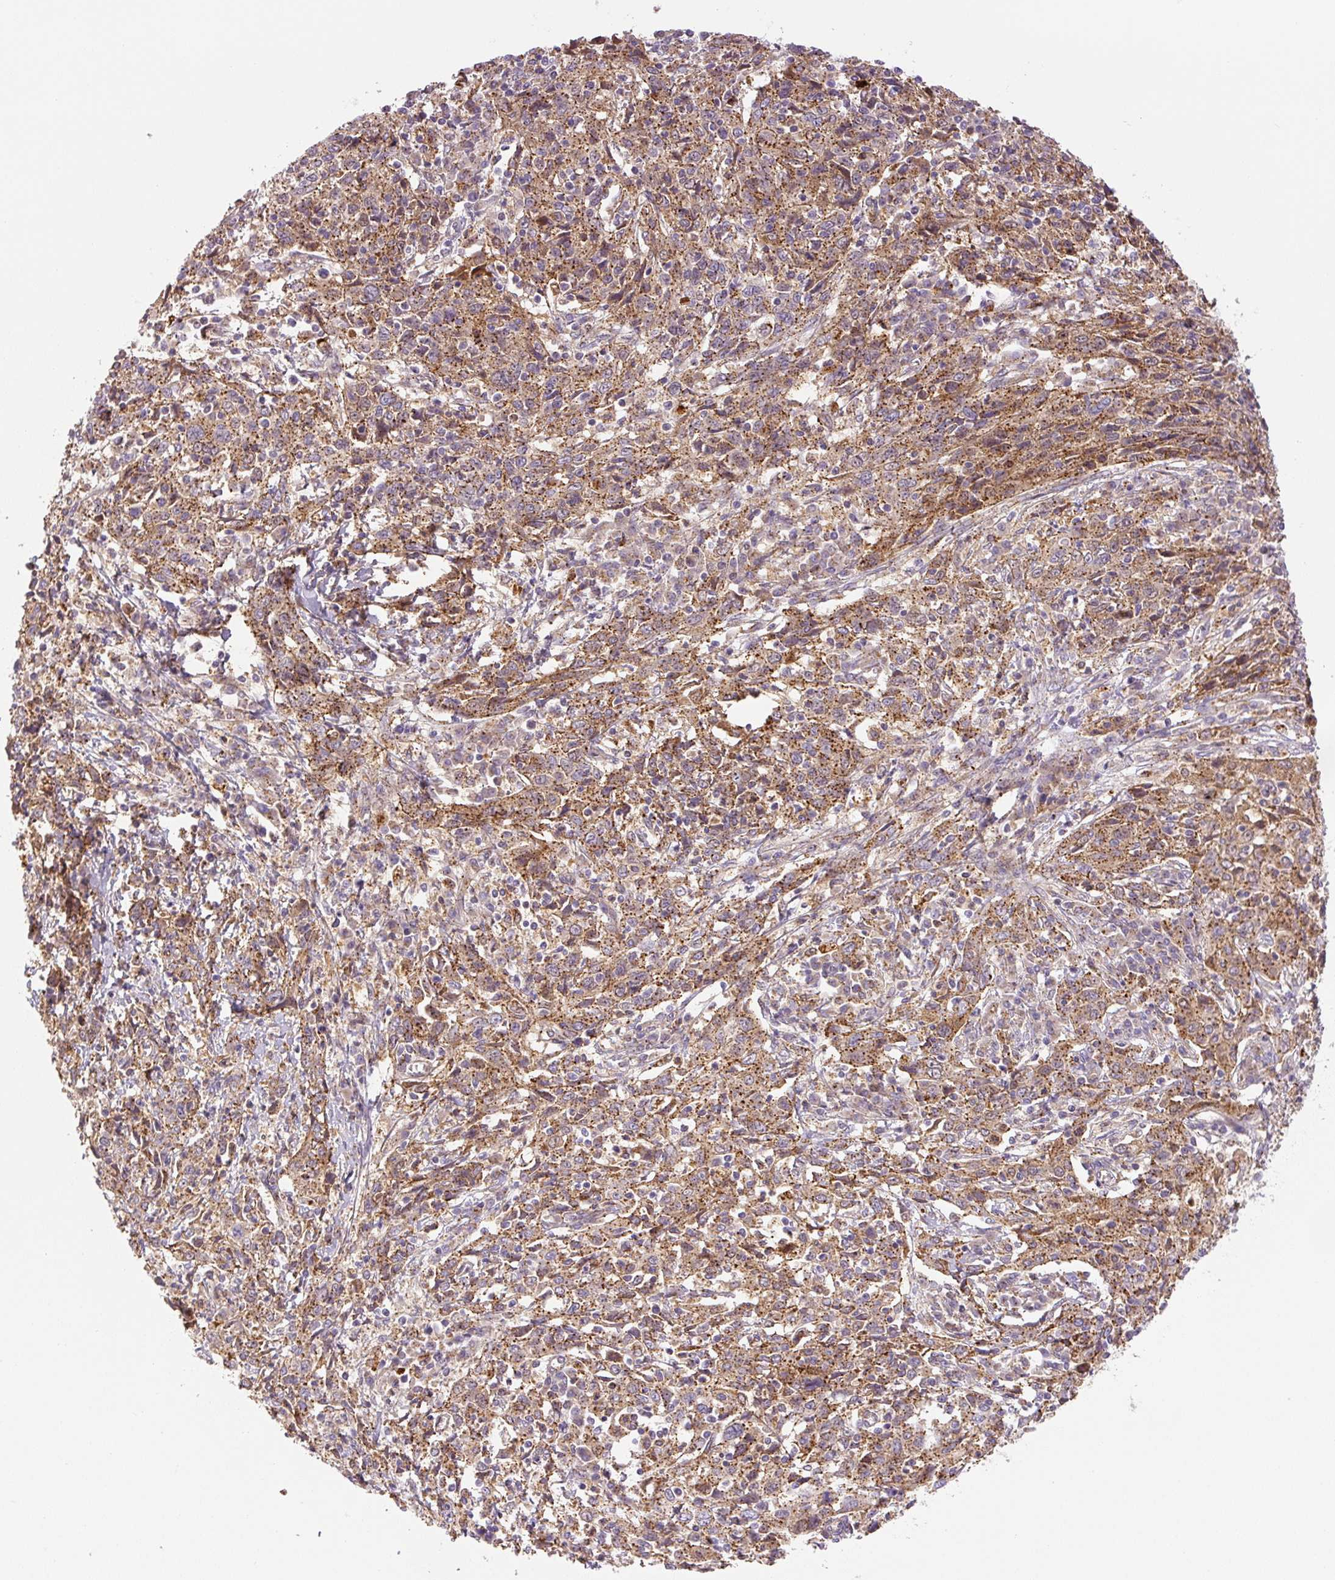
{"staining": {"intensity": "weak", "quantity": ">75%", "location": "cytoplasmic/membranous"}, "tissue": "cervical cancer", "cell_type": "Tumor cells", "image_type": "cancer", "snomed": [{"axis": "morphology", "description": "Squamous cell carcinoma, NOS"}, {"axis": "topography", "description": "Cervix"}], "caption": "IHC staining of squamous cell carcinoma (cervical), which reveals low levels of weak cytoplasmic/membranous expression in approximately >75% of tumor cells indicating weak cytoplasmic/membranous protein staining. The staining was performed using DAB (3,3'-diaminobenzidine) (brown) for protein detection and nuclei were counterstained in hematoxylin (blue).", "gene": "ZSWIM7", "patient": {"sex": "female", "age": 46}}